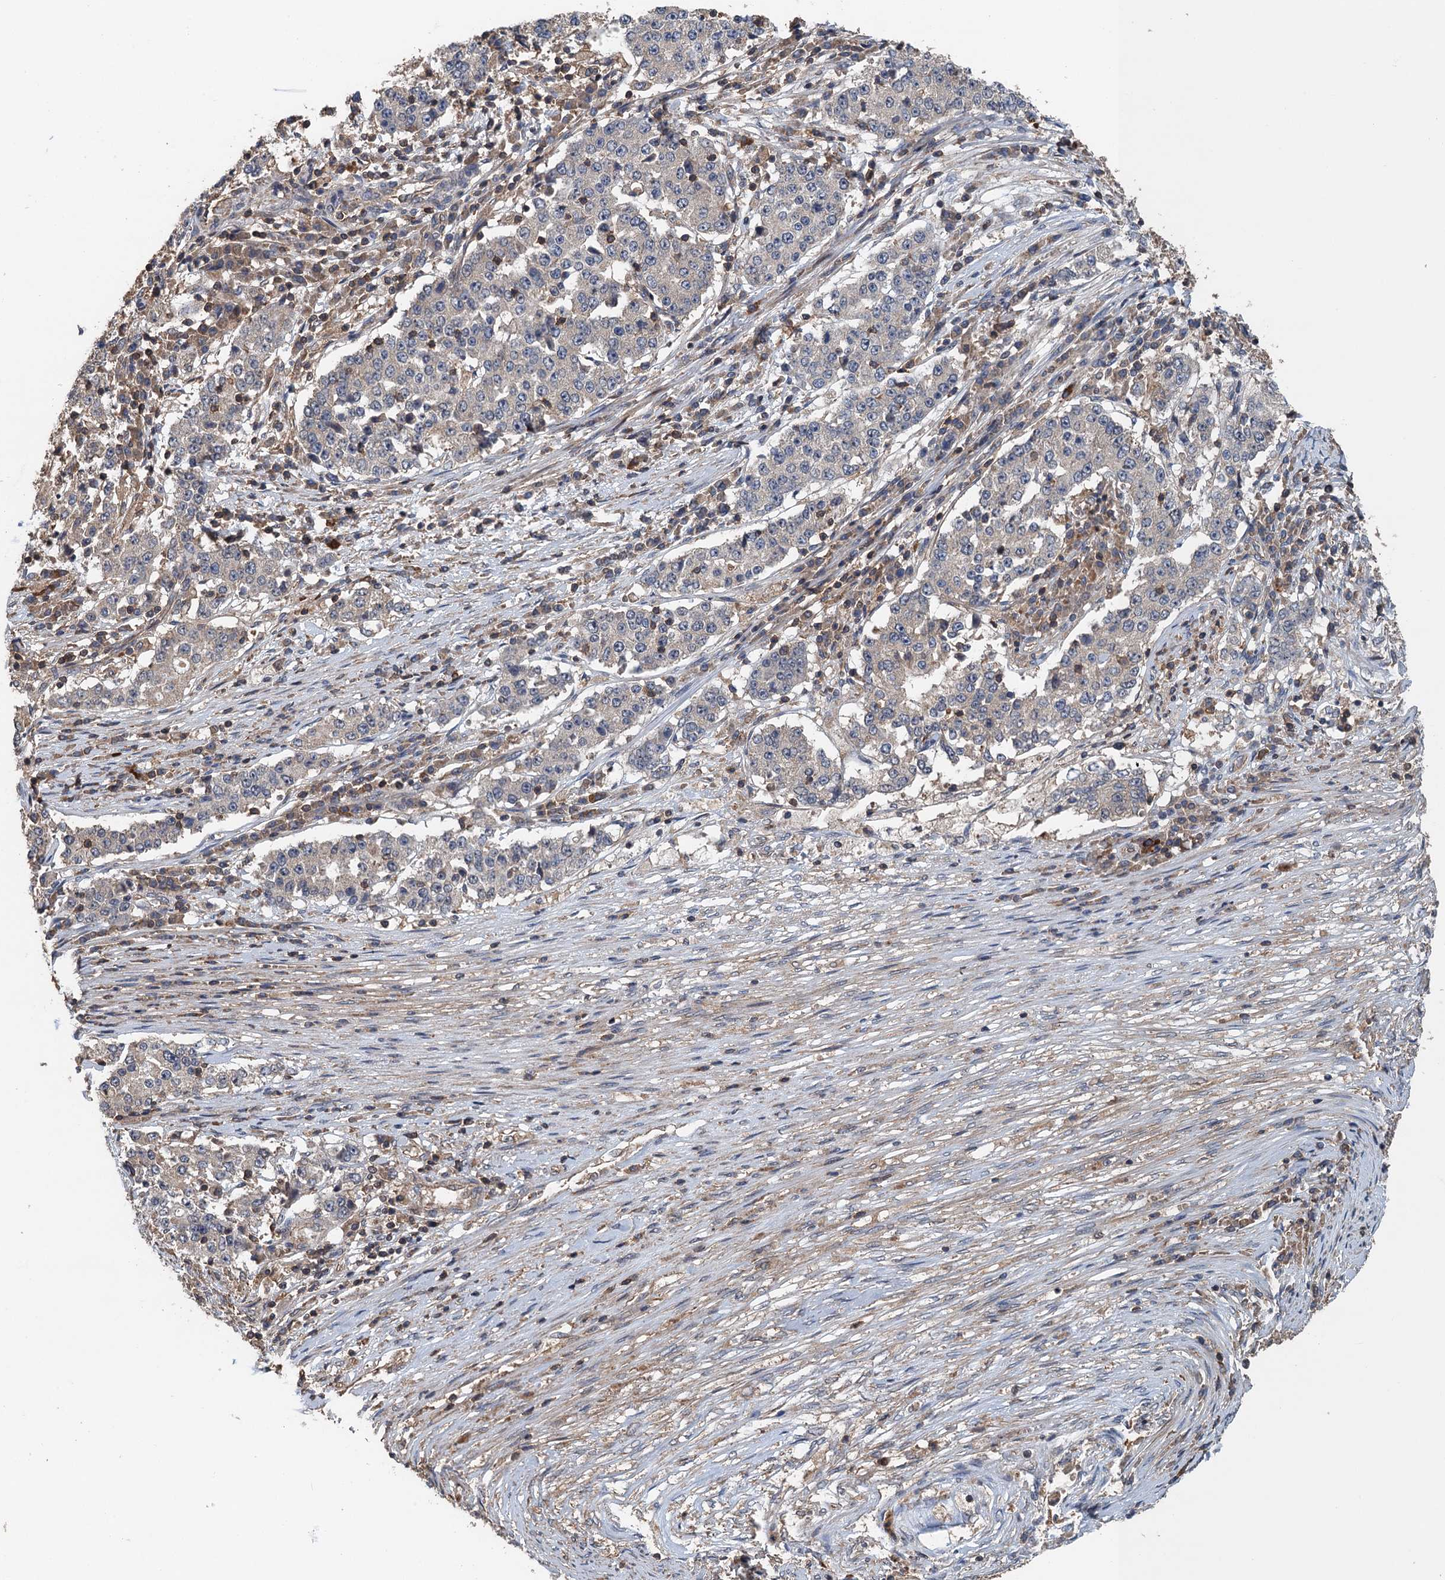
{"staining": {"intensity": "weak", "quantity": "<25%", "location": "cytoplasmic/membranous"}, "tissue": "stomach cancer", "cell_type": "Tumor cells", "image_type": "cancer", "snomed": [{"axis": "morphology", "description": "Adenocarcinoma, NOS"}, {"axis": "topography", "description": "Stomach"}], "caption": "There is no significant expression in tumor cells of stomach cancer (adenocarcinoma).", "gene": "BORCS5", "patient": {"sex": "male", "age": 59}}